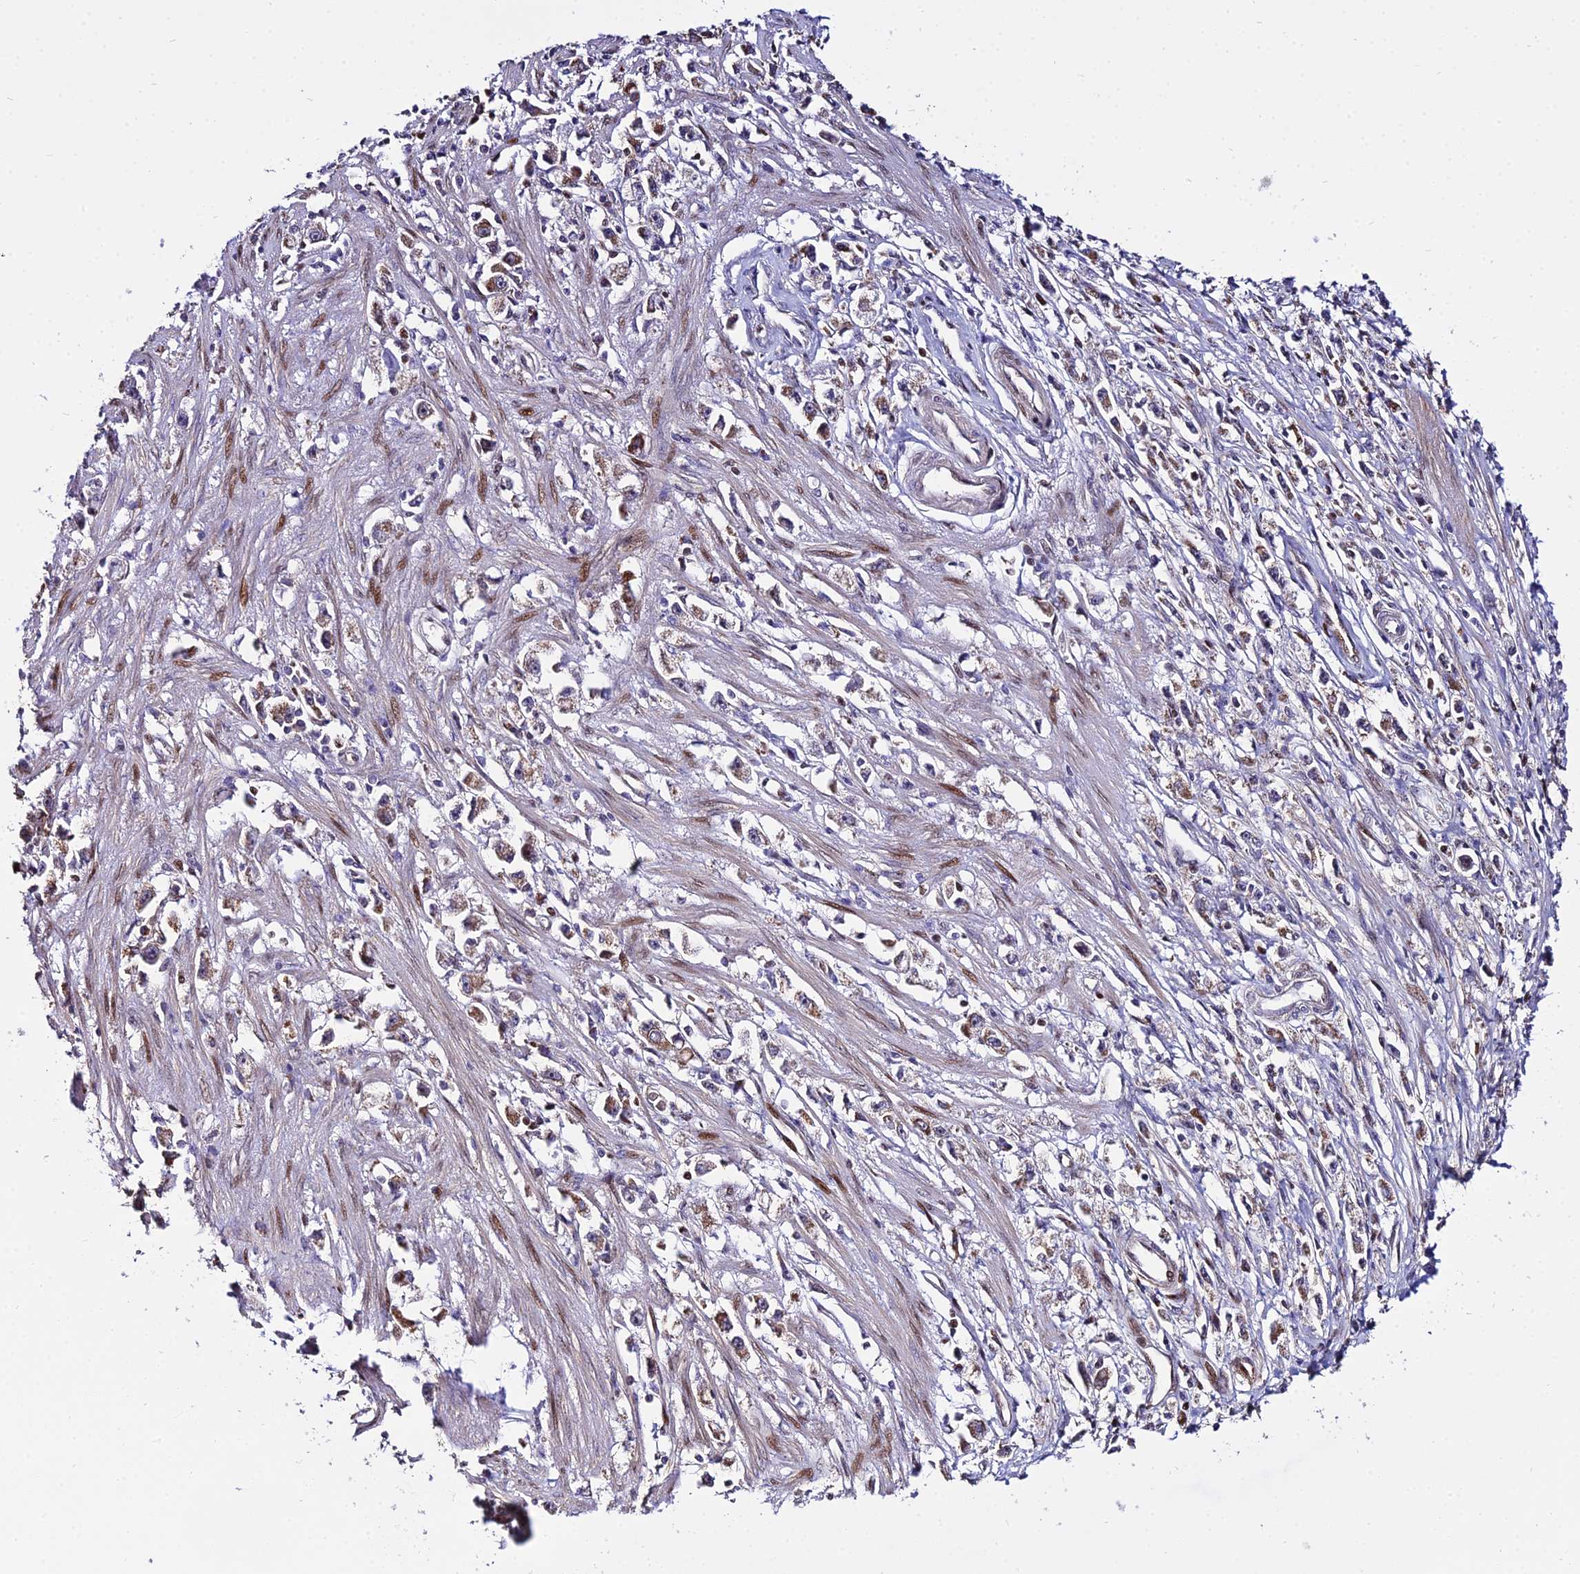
{"staining": {"intensity": "moderate", "quantity": "<25%", "location": "cytoplasmic/membranous"}, "tissue": "stomach cancer", "cell_type": "Tumor cells", "image_type": "cancer", "snomed": [{"axis": "morphology", "description": "Adenocarcinoma, NOS"}, {"axis": "topography", "description": "Stomach"}], "caption": "Protein staining of stomach cancer tissue reveals moderate cytoplasmic/membranous staining in about <25% of tumor cells.", "gene": "CIB3", "patient": {"sex": "female", "age": 59}}